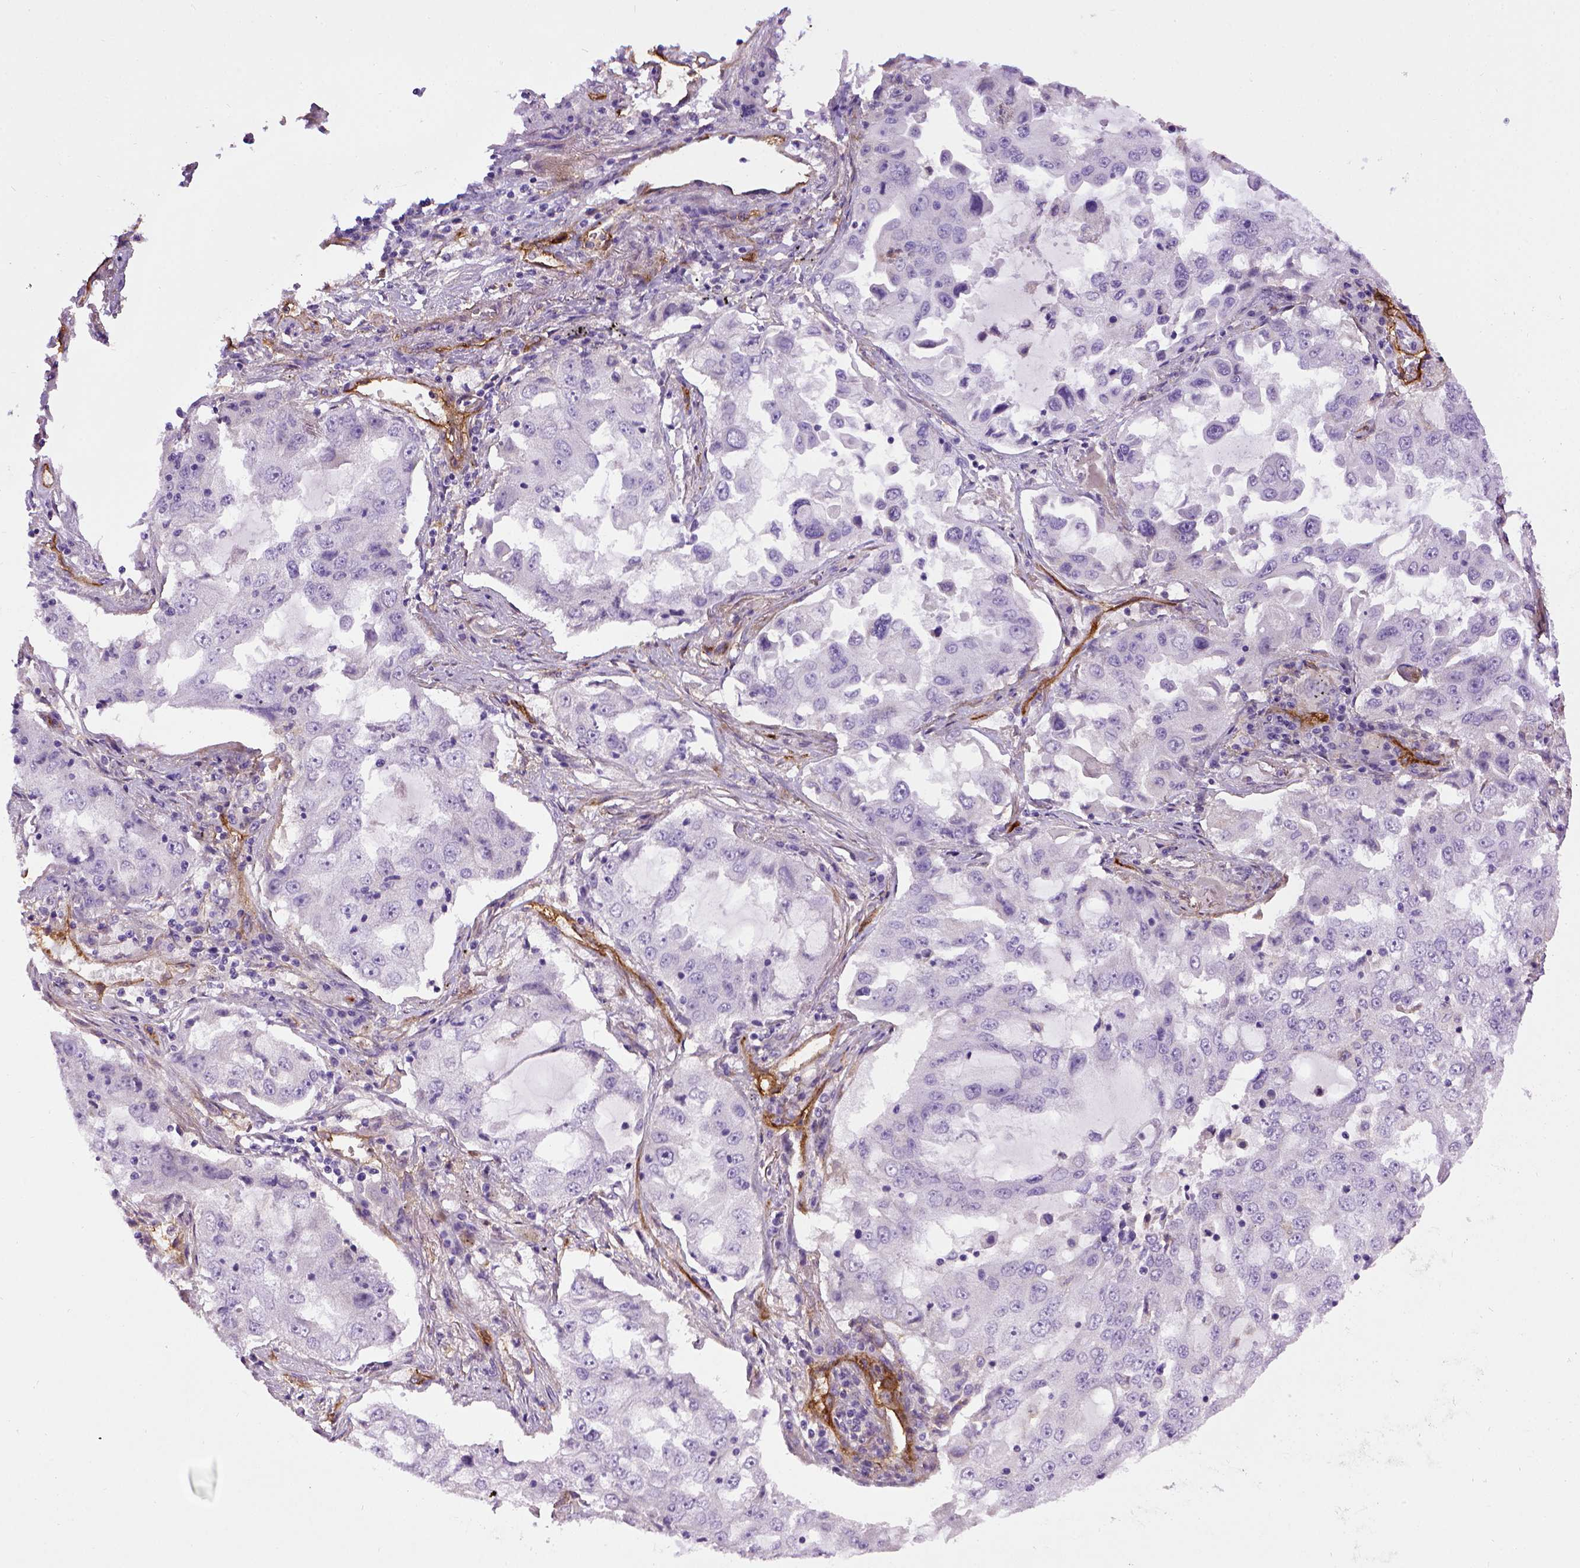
{"staining": {"intensity": "negative", "quantity": "none", "location": "none"}, "tissue": "lung cancer", "cell_type": "Tumor cells", "image_type": "cancer", "snomed": [{"axis": "morphology", "description": "Adenocarcinoma, NOS"}, {"axis": "topography", "description": "Lung"}], "caption": "Immunohistochemistry micrograph of lung cancer (adenocarcinoma) stained for a protein (brown), which displays no expression in tumor cells.", "gene": "ENG", "patient": {"sex": "female", "age": 61}}